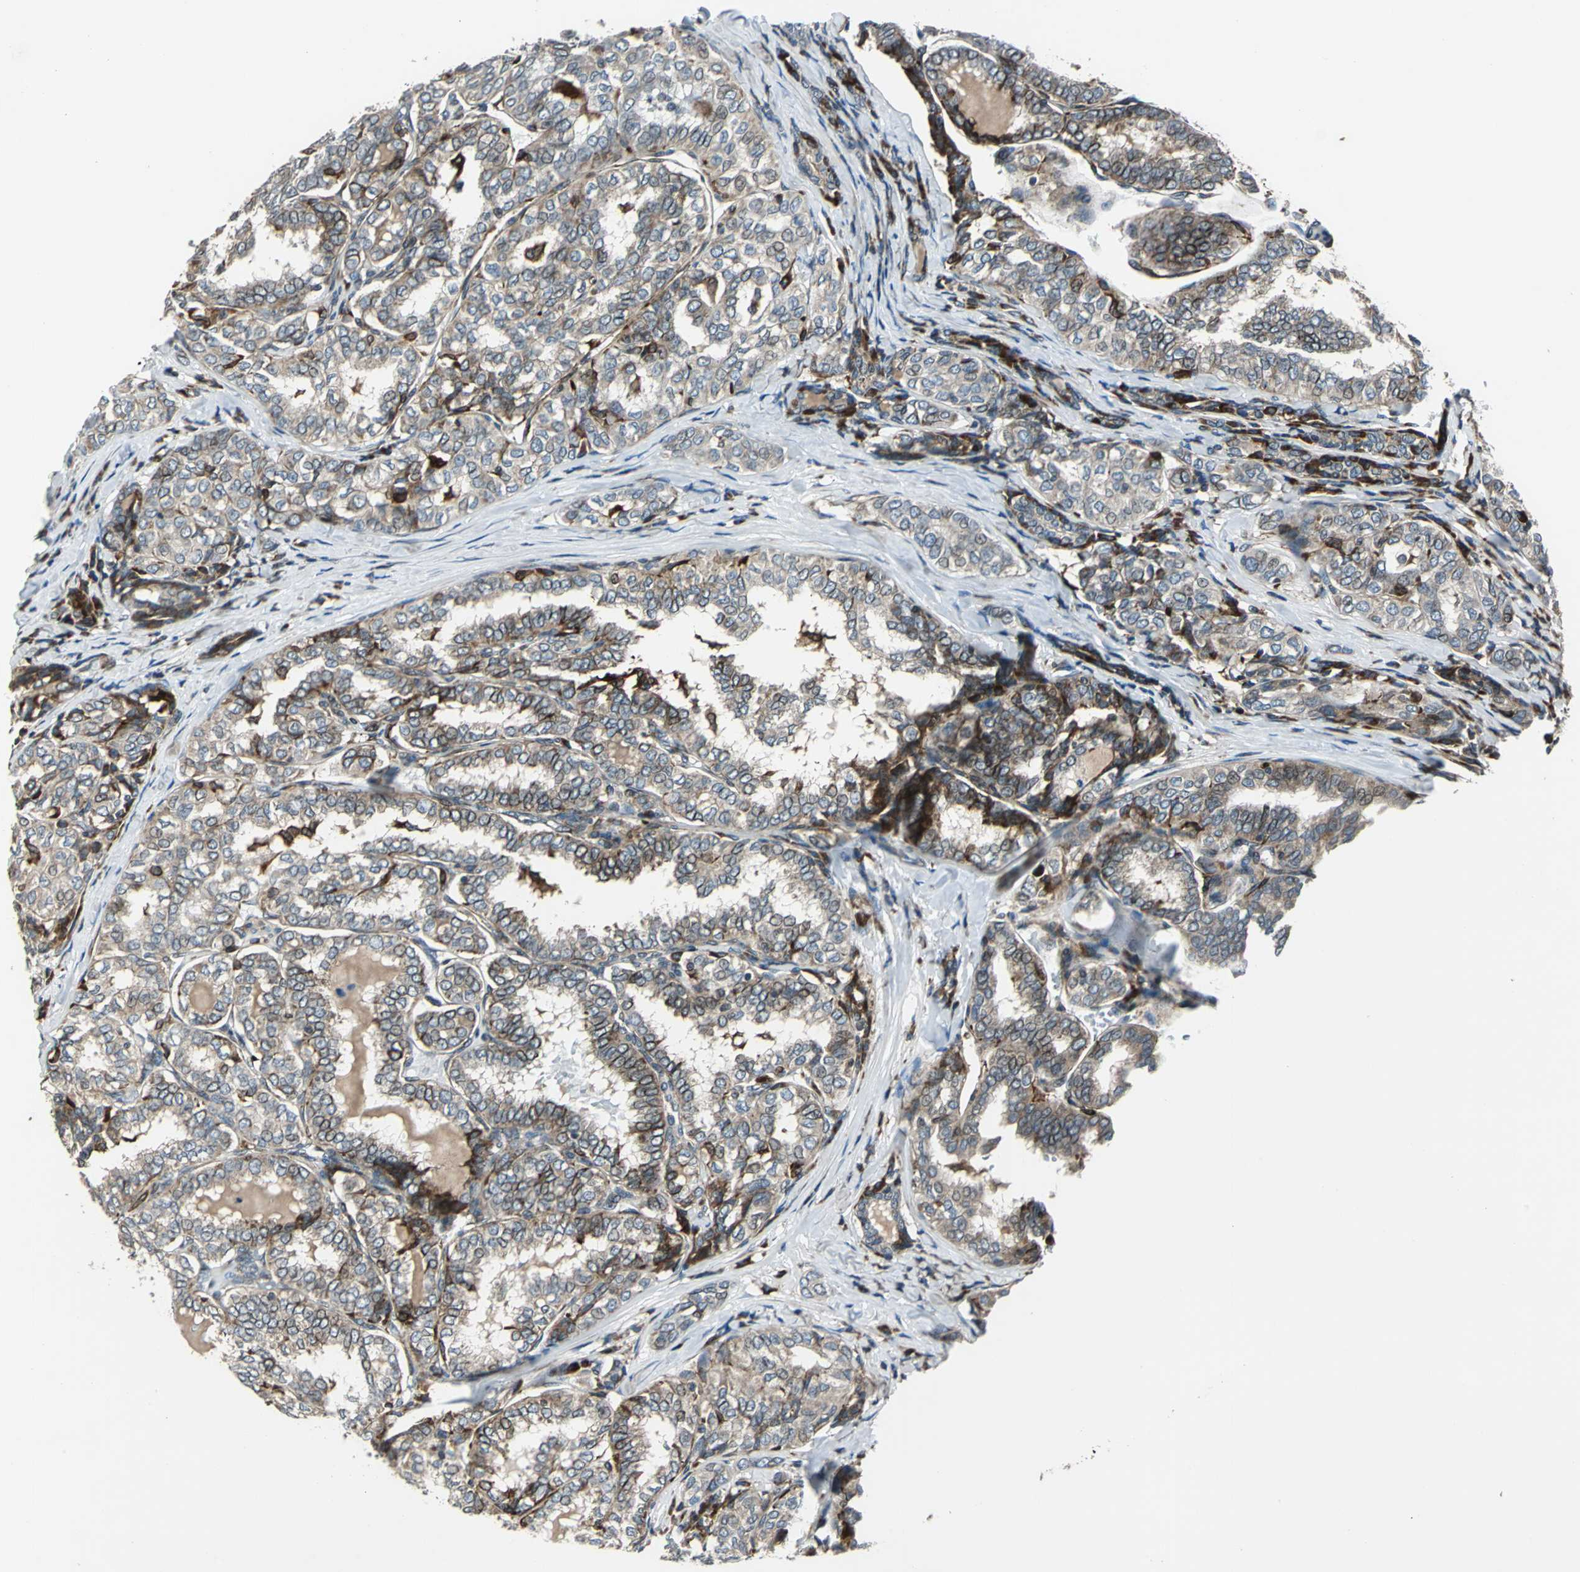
{"staining": {"intensity": "strong", "quantity": "25%-75%", "location": "cytoplasmic/membranous"}, "tissue": "thyroid cancer", "cell_type": "Tumor cells", "image_type": "cancer", "snomed": [{"axis": "morphology", "description": "Papillary adenocarcinoma, NOS"}, {"axis": "topography", "description": "Thyroid gland"}], "caption": "Thyroid cancer tissue reveals strong cytoplasmic/membranous expression in about 25%-75% of tumor cells Immunohistochemistry stains the protein of interest in brown and the nuclei are stained blue.", "gene": "HTATIP2", "patient": {"sex": "female", "age": 30}}